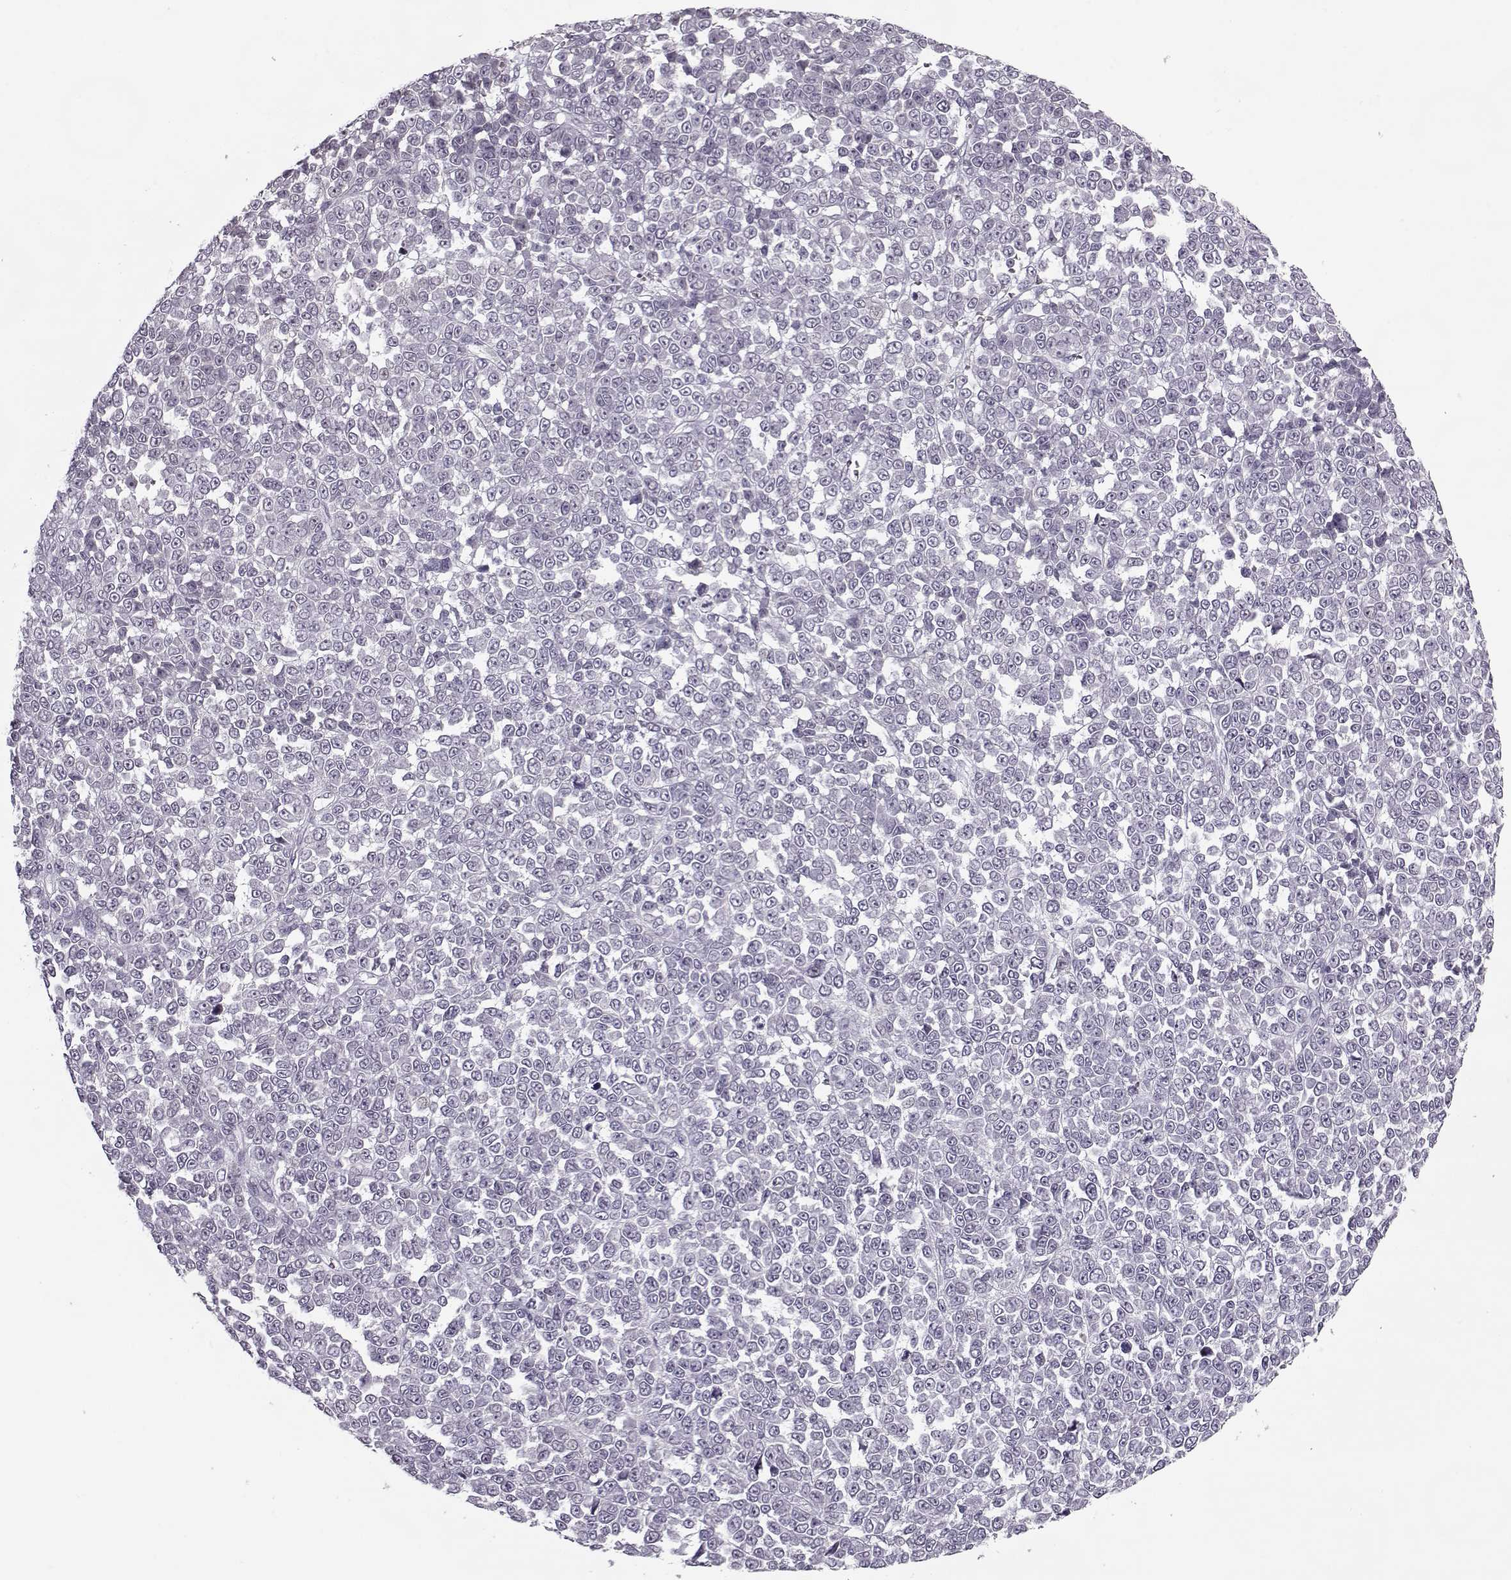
{"staining": {"intensity": "negative", "quantity": "none", "location": "none"}, "tissue": "melanoma", "cell_type": "Tumor cells", "image_type": "cancer", "snomed": [{"axis": "morphology", "description": "Malignant melanoma, NOS"}, {"axis": "topography", "description": "Skin"}], "caption": "Tumor cells show no significant protein expression in melanoma.", "gene": "KRT9", "patient": {"sex": "female", "age": 95}}